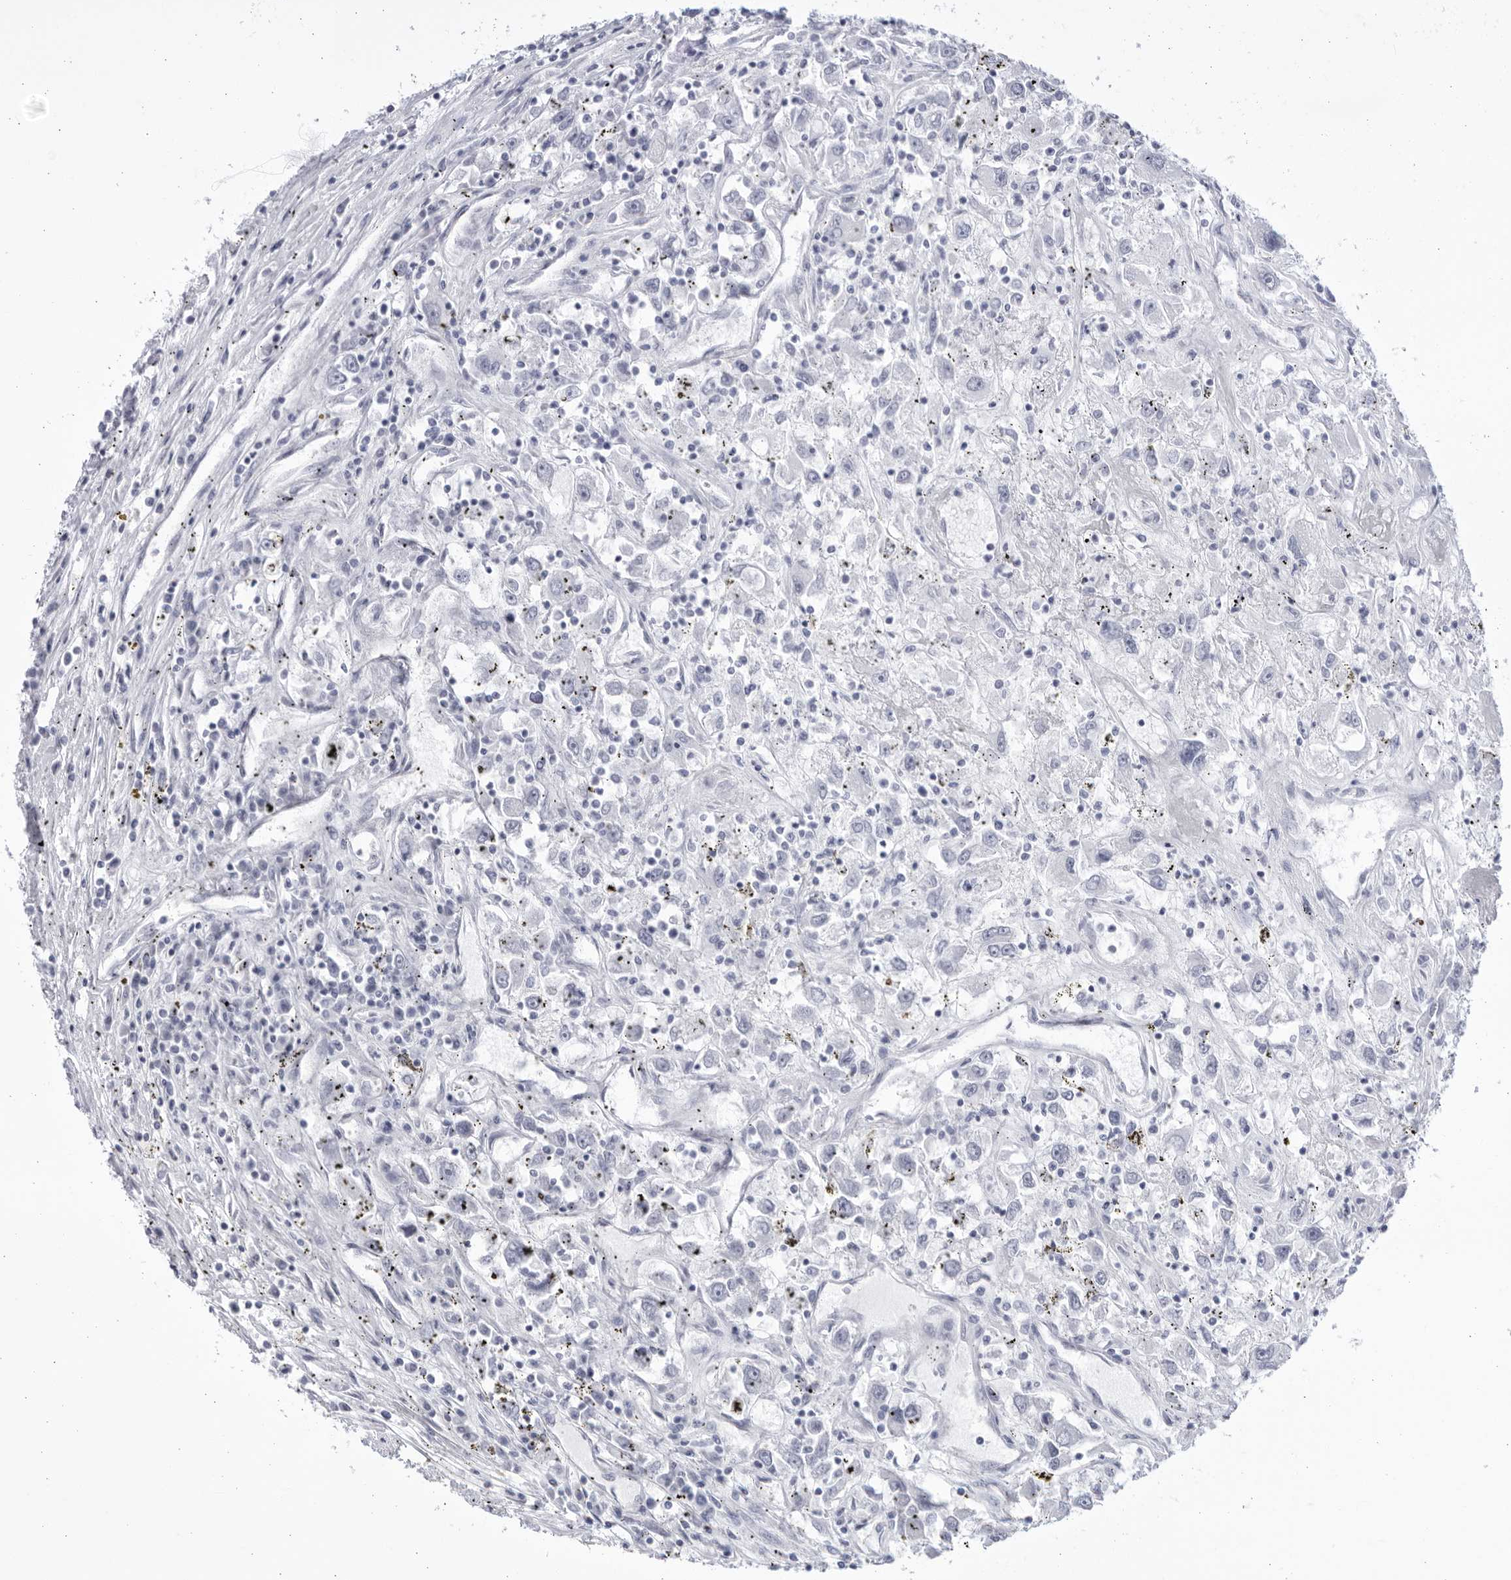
{"staining": {"intensity": "negative", "quantity": "none", "location": "none"}, "tissue": "renal cancer", "cell_type": "Tumor cells", "image_type": "cancer", "snomed": [{"axis": "morphology", "description": "Adenocarcinoma, NOS"}, {"axis": "topography", "description": "Kidney"}], "caption": "IHC photomicrograph of human renal cancer stained for a protein (brown), which shows no staining in tumor cells.", "gene": "CCDC181", "patient": {"sex": "female", "age": 52}}